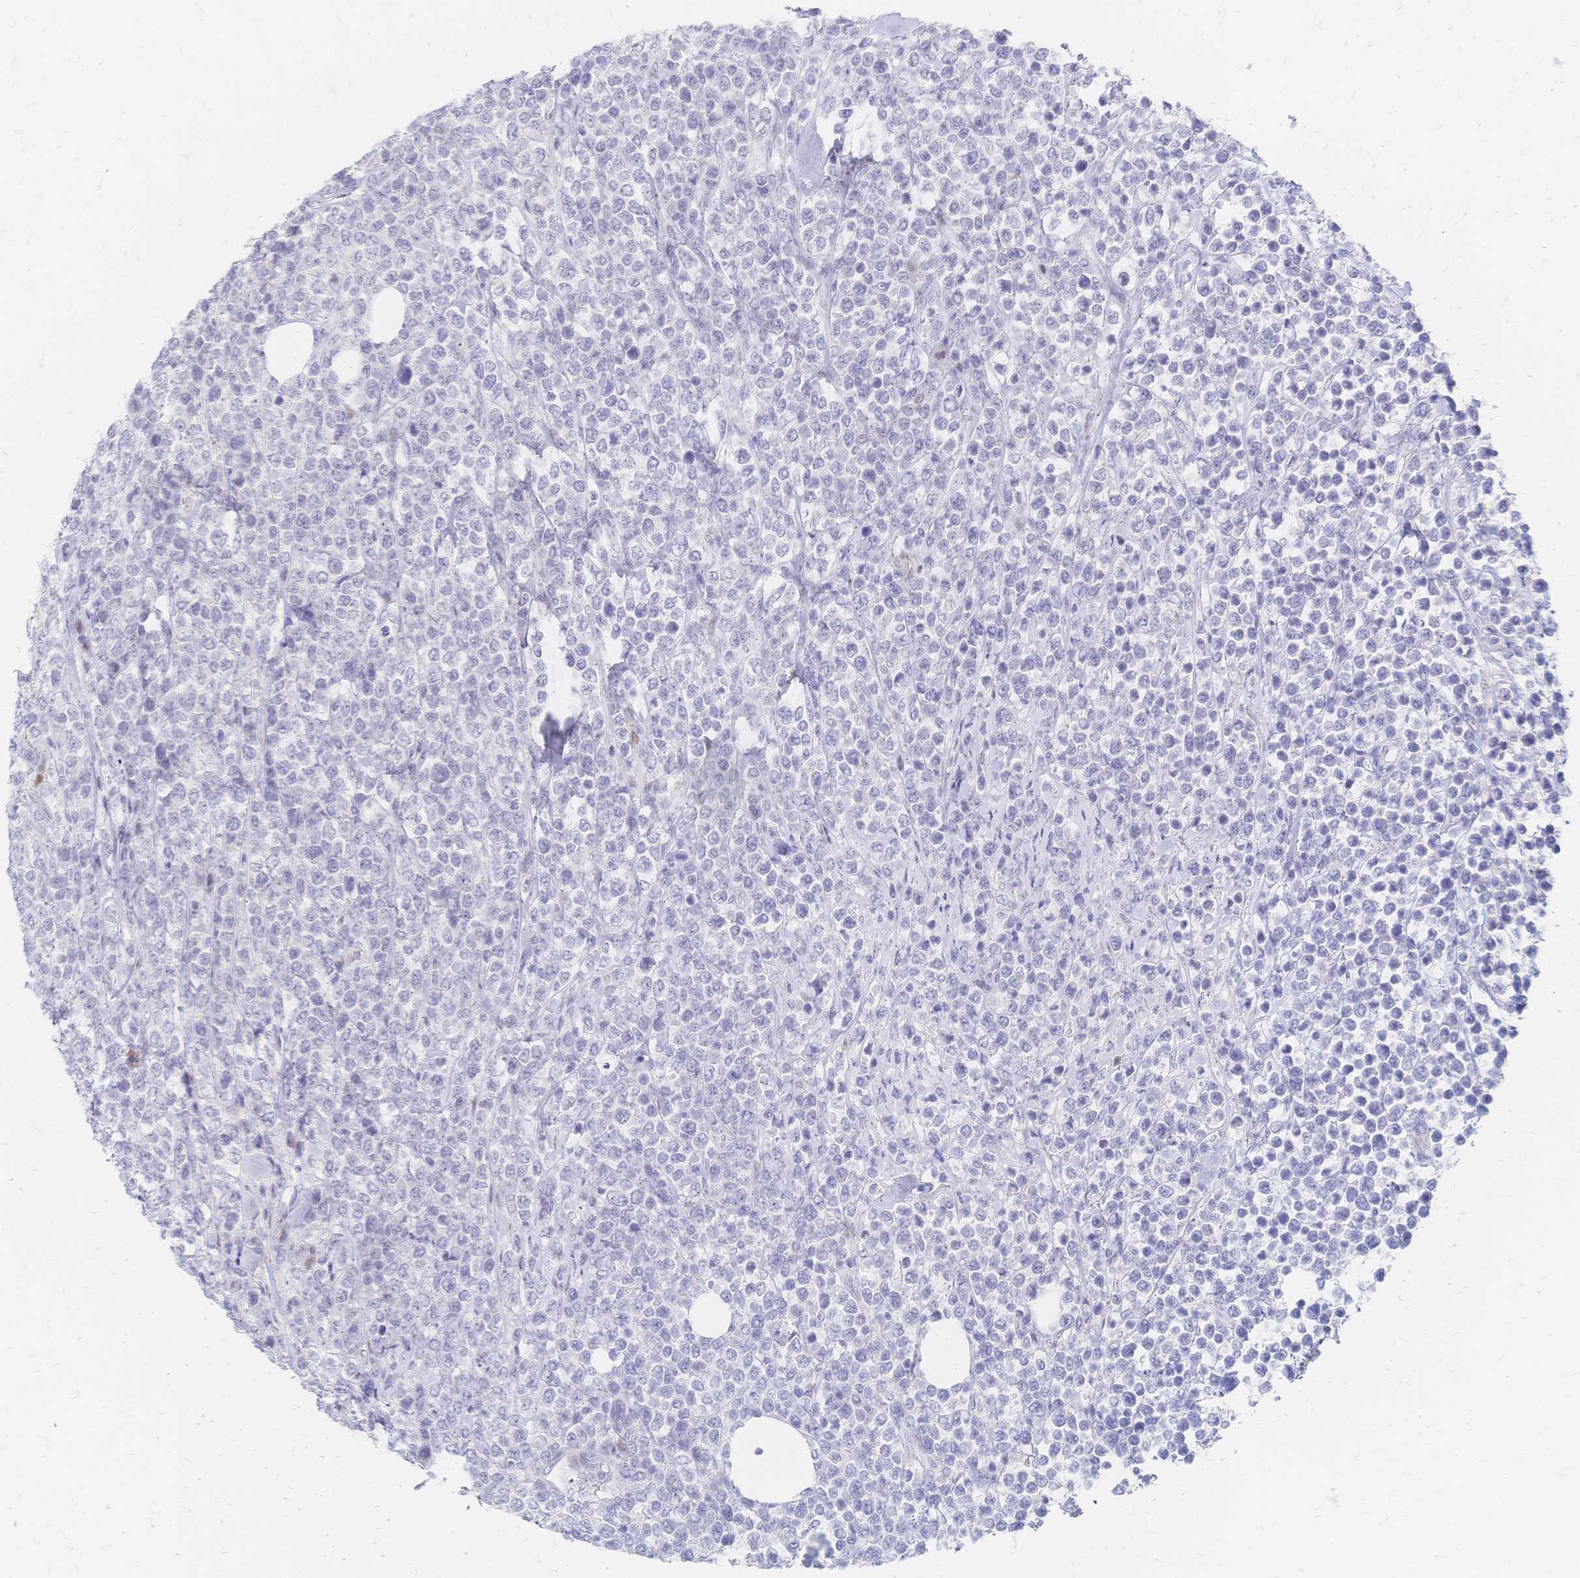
{"staining": {"intensity": "negative", "quantity": "none", "location": "none"}, "tissue": "lymphoma", "cell_type": "Tumor cells", "image_type": "cancer", "snomed": [{"axis": "morphology", "description": "Malignant lymphoma, non-Hodgkin's type, High grade"}, {"axis": "topography", "description": "Soft tissue"}], "caption": "Tumor cells are negative for protein expression in human malignant lymphoma, non-Hodgkin's type (high-grade).", "gene": "PSORS1C2", "patient": {"sex": "female", "age": 56}}